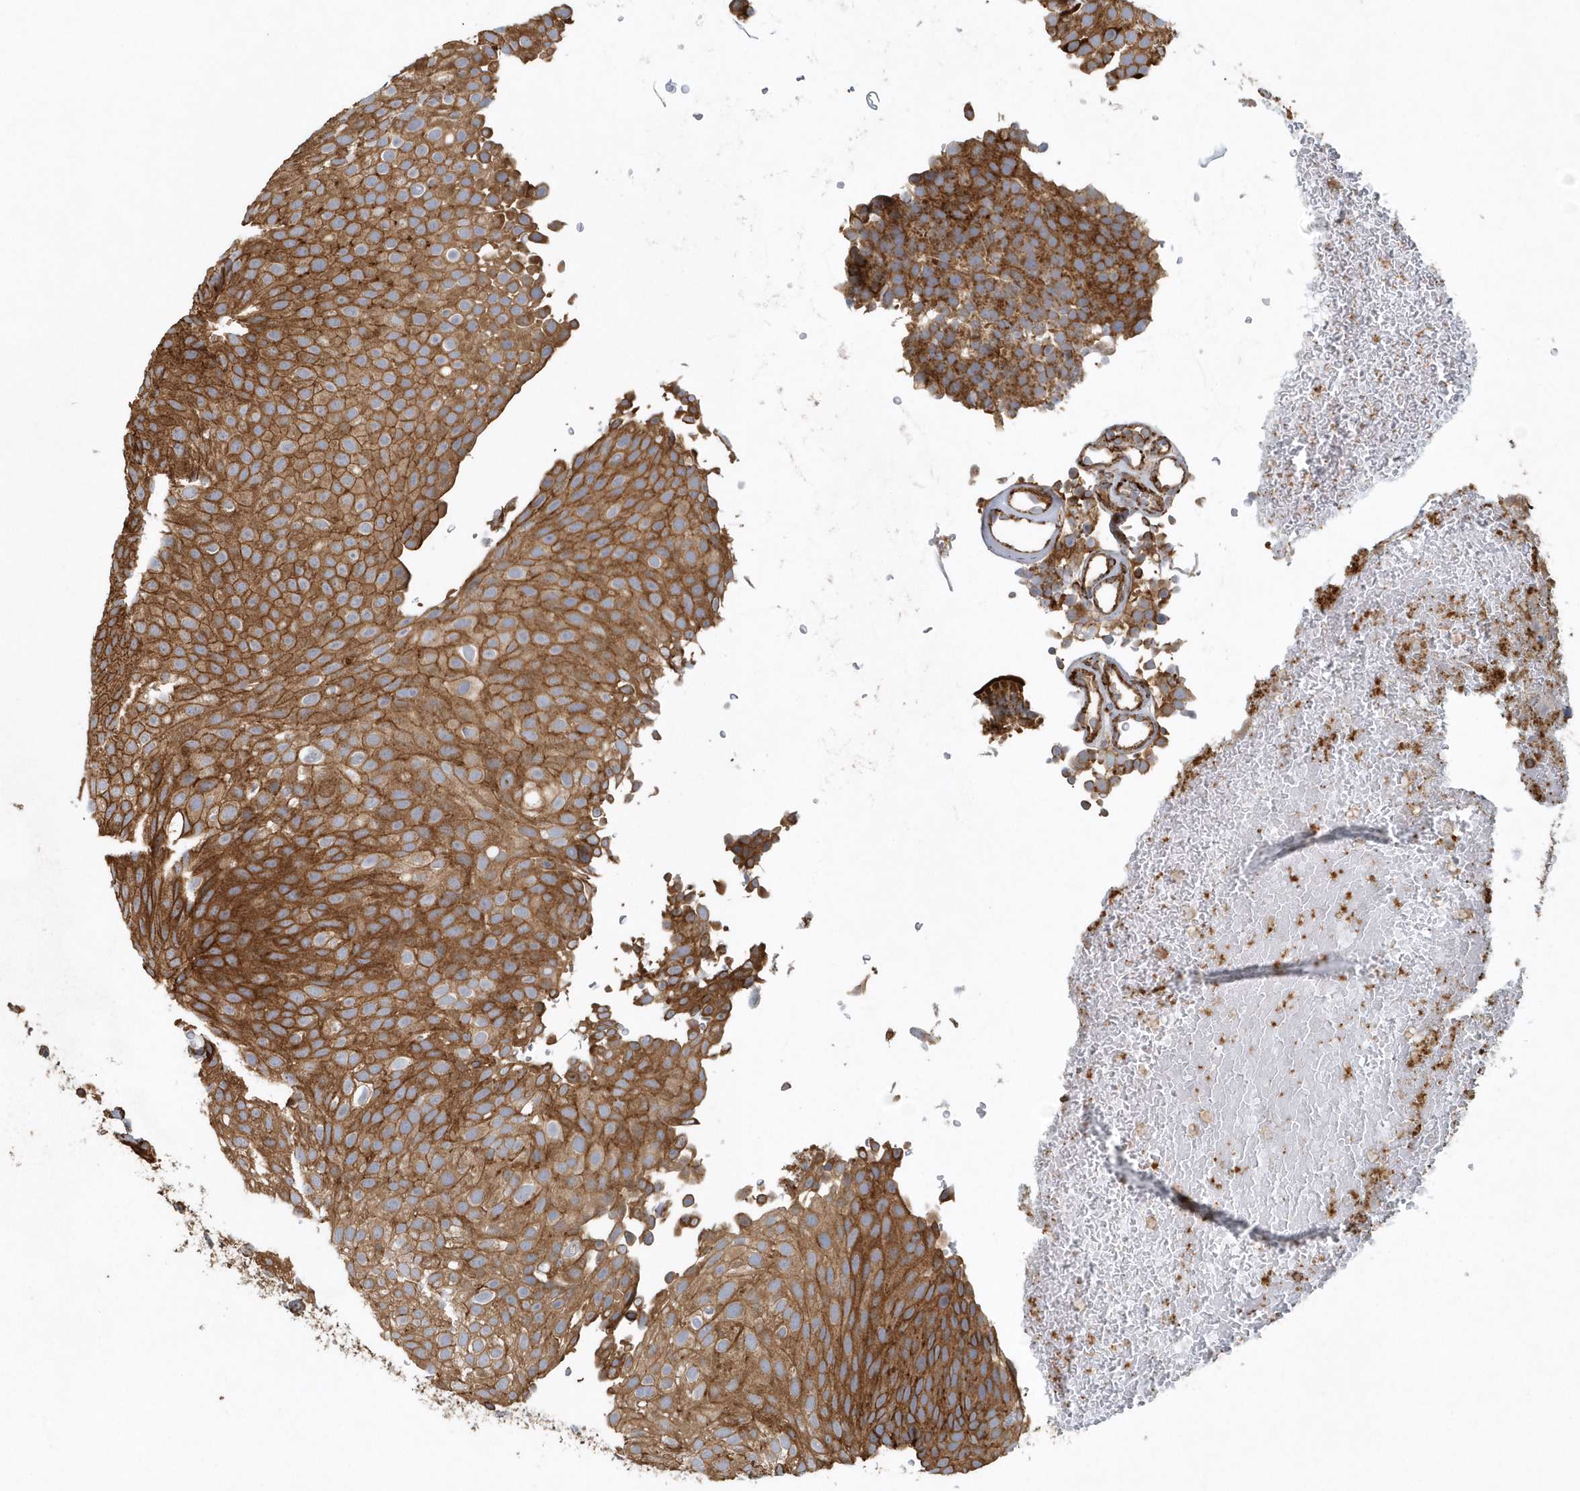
{"staining": {"intensity": "strong", "quantity": ">75%", "location": "cytoplasmic/membranous"}, "tissue": "urothelial cancer", "cell_type": "Tumor cells", "image_type": "cancer", "snomed": [{"axis": "morphology", "description": "Urothelial carcinoma, Low grade"}, {"axis": "topography", "description": "Urinary bladder"}], "caption": "Brown immunohistochemical staining in human low-grade urothelial carcinoma displays strong cytoplasmic/membranous positivity in approximately >75% of tumor cells. (DAB IHC with brightfield microscopy, high magnification).", "gene": "MMUT", "patient": {"sex": "male", "age": 78}}